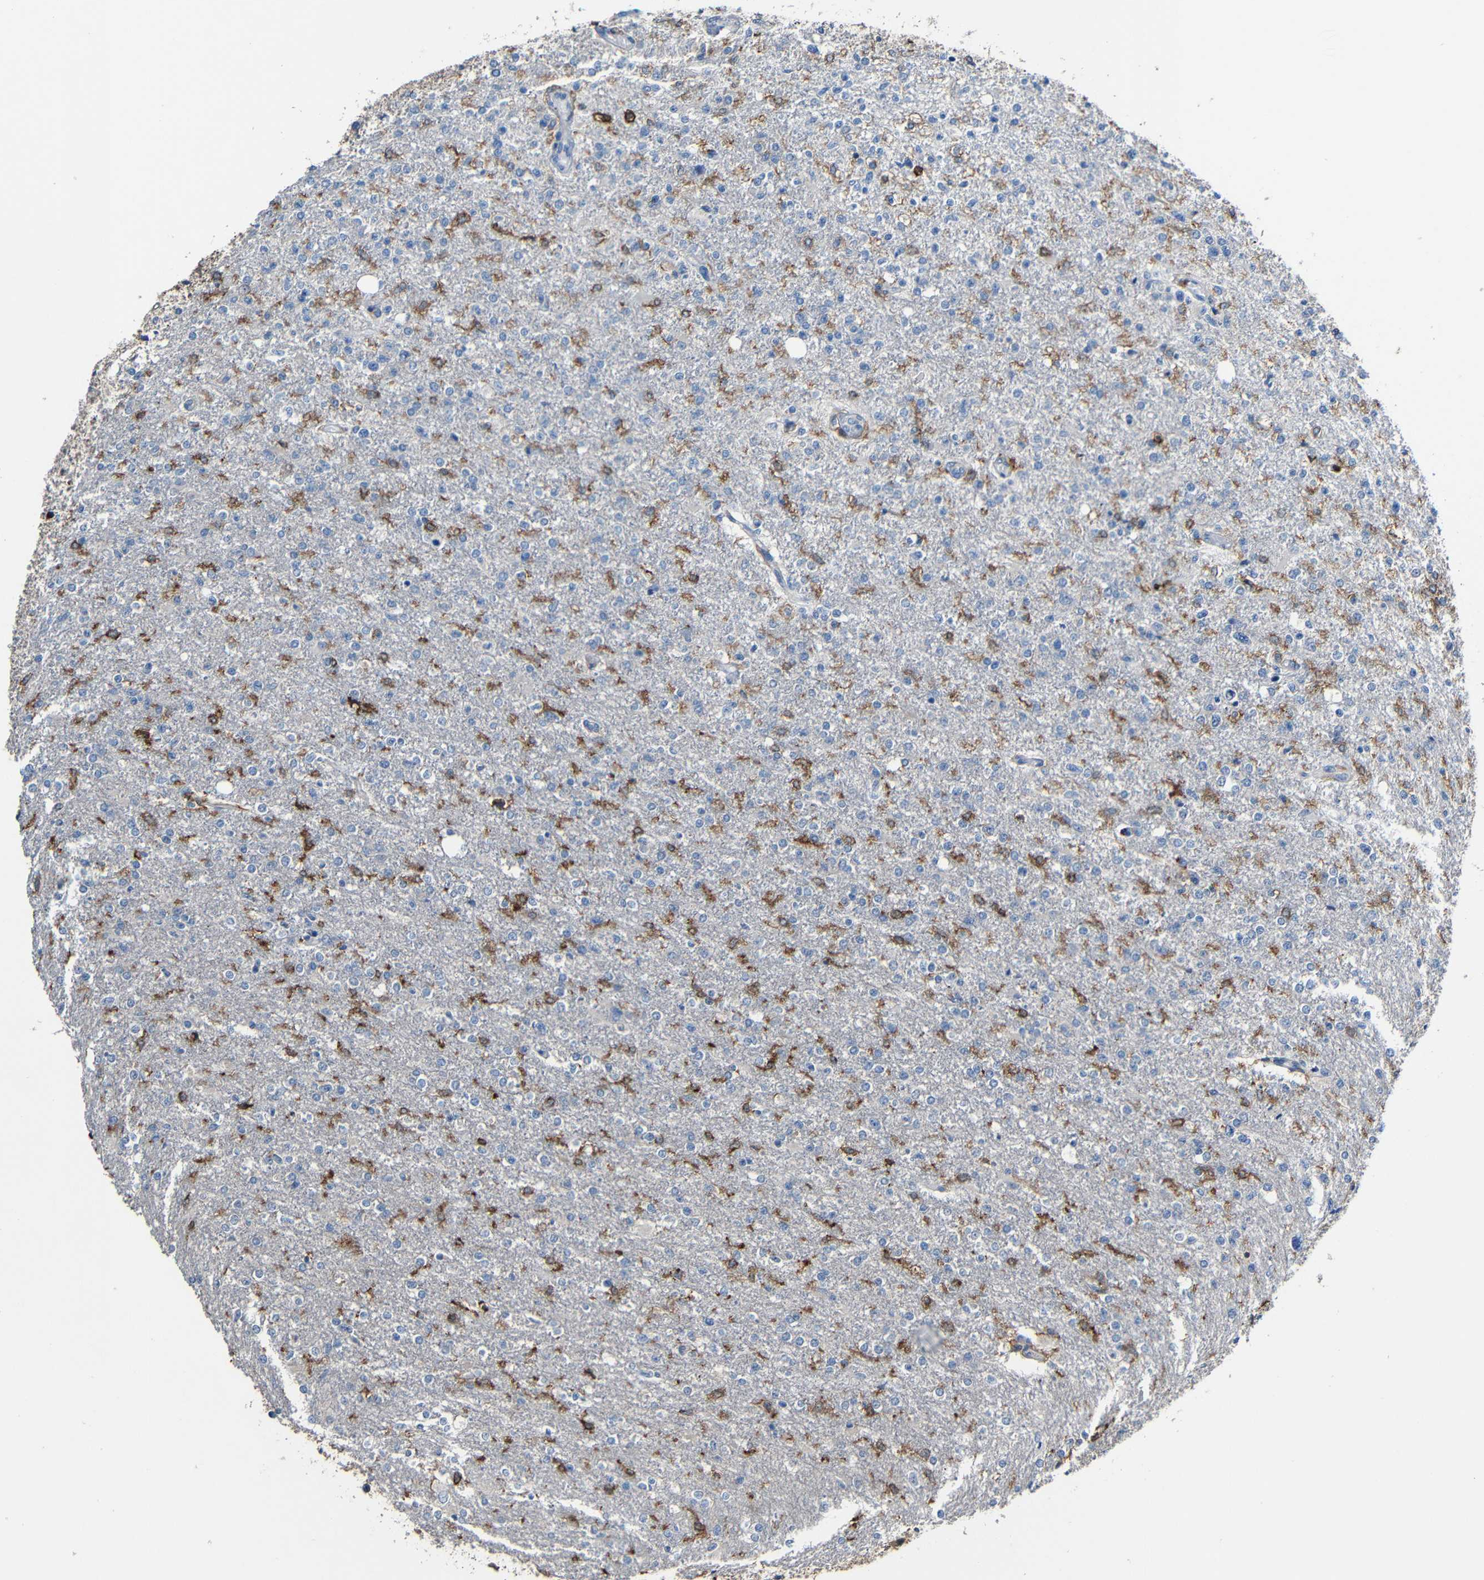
{"staining": {"intensity": "moderate", "quantity": "25%-75%", "location": "cytoplasmic/membranous"}, "tissue": "glioma", "cell_type": "Tumor cells", "image_type": "cancer", "snomed": [{"axis": "morphology", "description": "Glioma, malignant, High grade"}, {"axis": "topography", "description": "Cerebral cortex"}], "caption": "Malignant glioma (high-grade) was stained to show a protein in brown. There is medium levels of moderate cytoplasmic/membranous expression in approximately 25%-75% of tumor cells.", "gene": "P2RY12", "patient": {"sex": "male", "age": 76}}